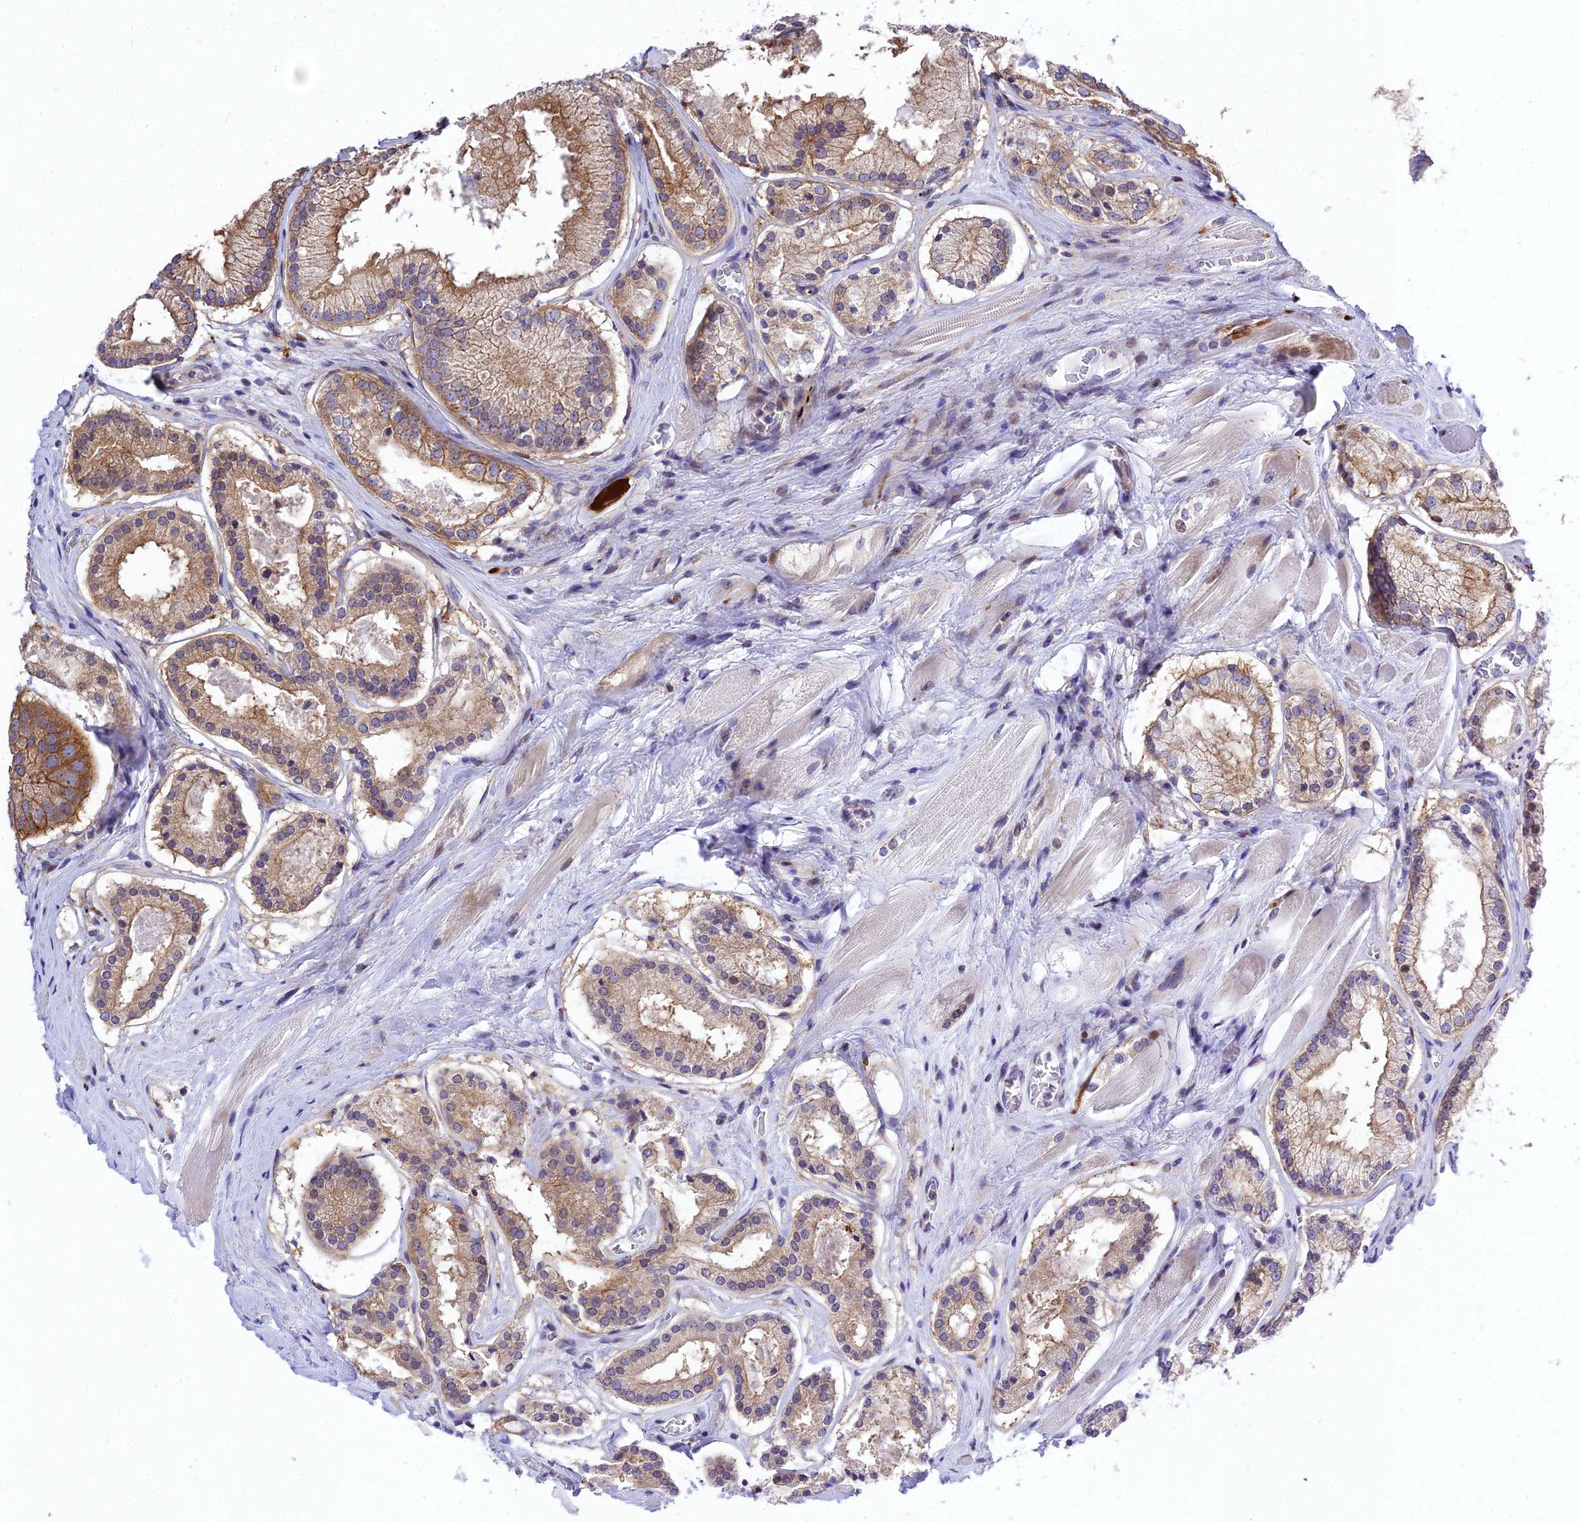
{"staining": {"intensity": "moderate", "quantity": "25%-75%", "location": "cytoplasmic/membranous"}, "tissue": "prostate cancer", "cell_type": "Tumor cells", "image_type": "cancer", "snomed": [{"axis": "morphology", "description": "Adenocarcinoma, High grade"}, {"axis": "topography", "description": "Prostate"}], "caption": "A micrograph of human prostate cancer (adenocarcinoma (high-grade)) stained for a protein demonstrates moderate cytoplasmic/membranous brown staining in tumor cells.", "gene": "MKKS", "patient": {"sex": "male", "age": 67}}